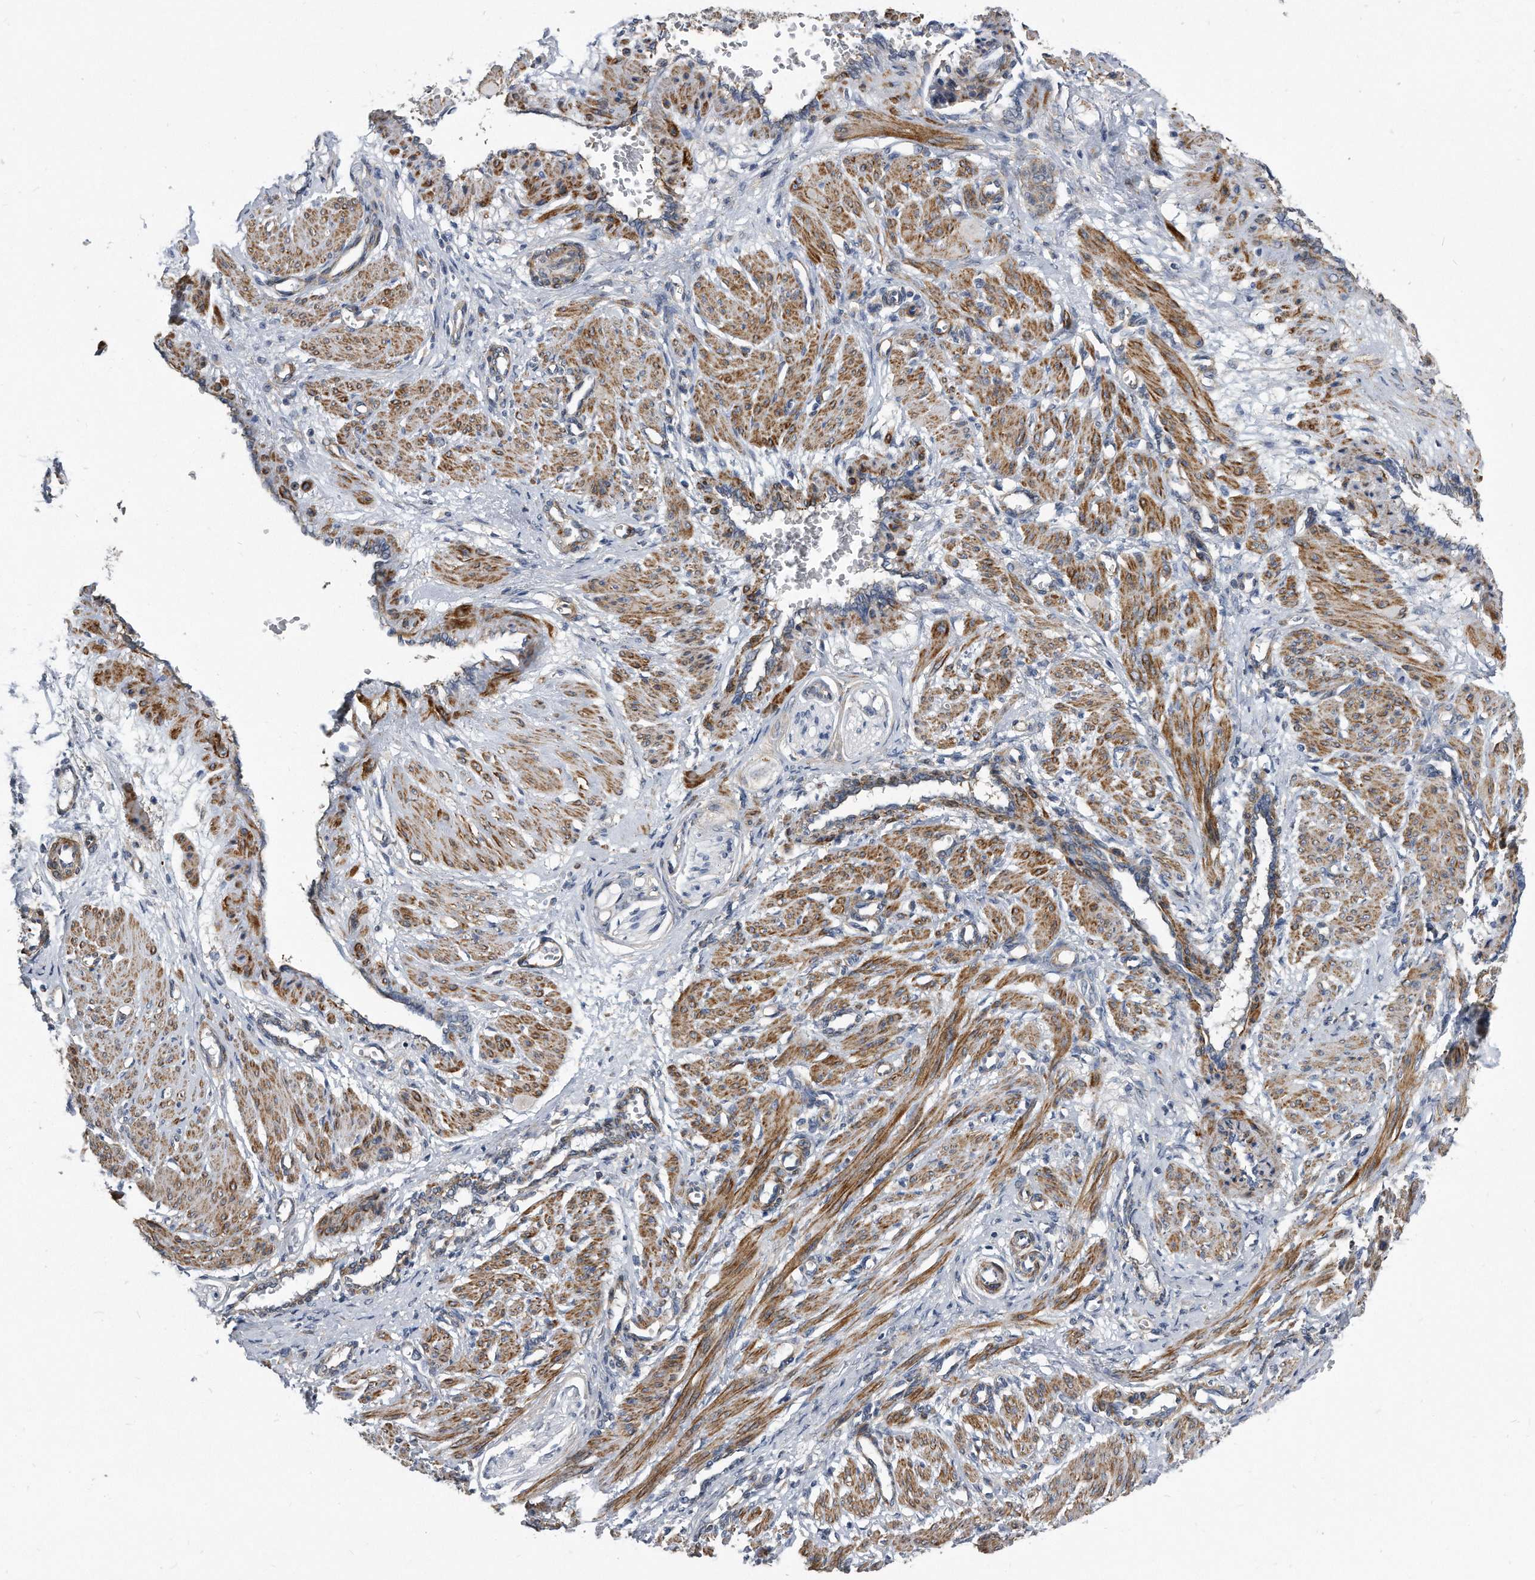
{"staining": {"intensity": "strong", "quantity": "25%-75%", "location": "cytoplasmic/membranous"}, "tissue": "smooth muscle", "cell_type": "Smooth muscle cells", "image_type": "normal", "snomed": [{"axis": "morphology", "description": "Normal tissue, NOS"}, {"axis": "topography", "description": "Endometrium"}], "caption": "Human smooth muscle stained with a protein marker displays strong staining in smooth muscle cells.", "gene": "EIF2B4", "patient": {"sex": "female", "age": 33}}